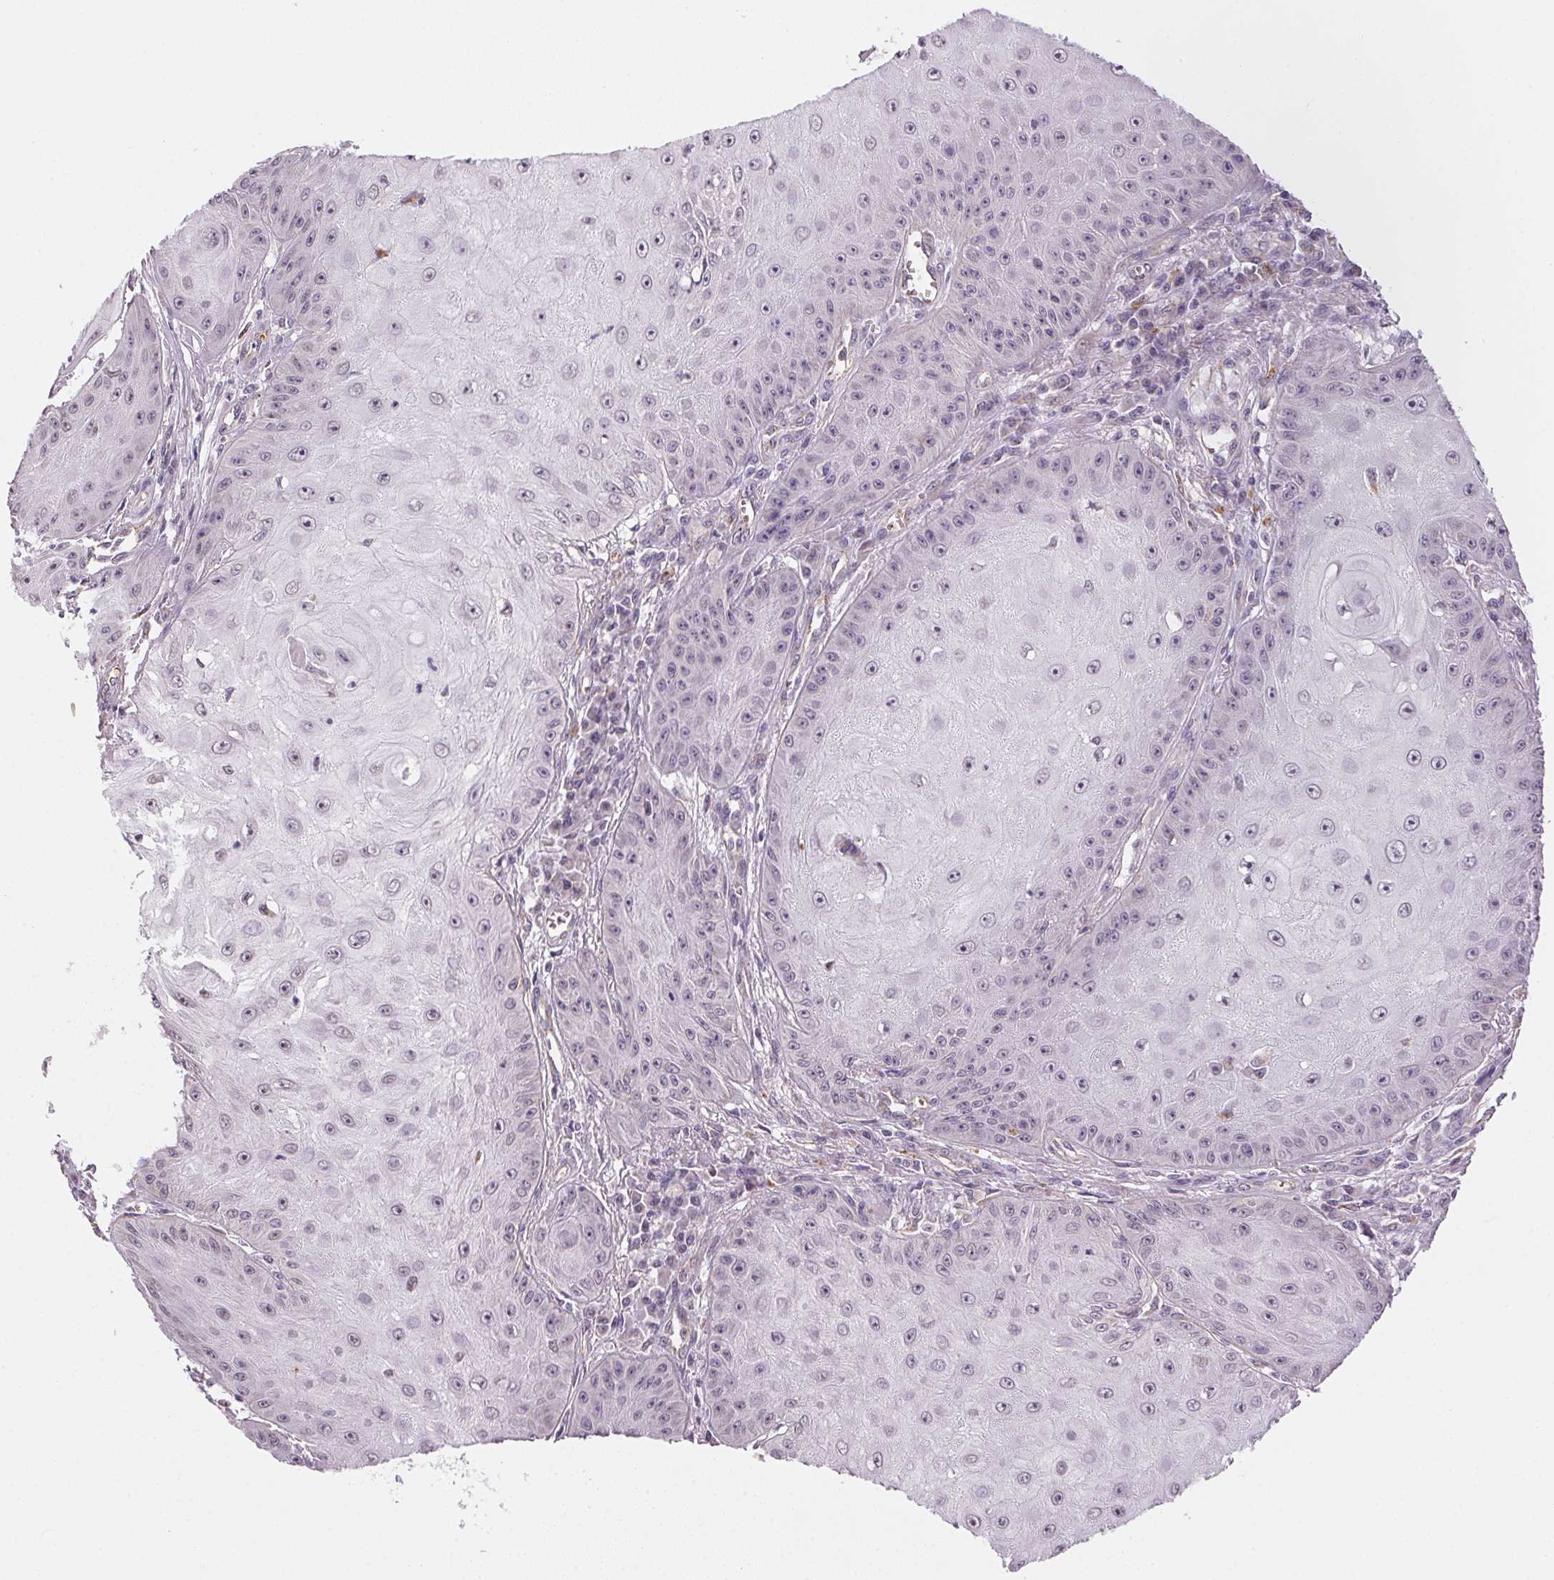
{"staining": {"intensity": "negative", "quantity": "none", "location": "none"}, "tissue": "skin cancer", "cell_type": "Tumor cells", "image_type": "cancer", "snomed": [{"axis": "morphology", "description": "Squamous cell carcinoma, NOS"}, {"axis": "topography", "description": "Skin"}], "caption": "Tumor cells show no significant expression in skin cancer (squamous cell carcinoma).", "gene": "METTL13", "patient": {"sex": "male", "age": 70}}